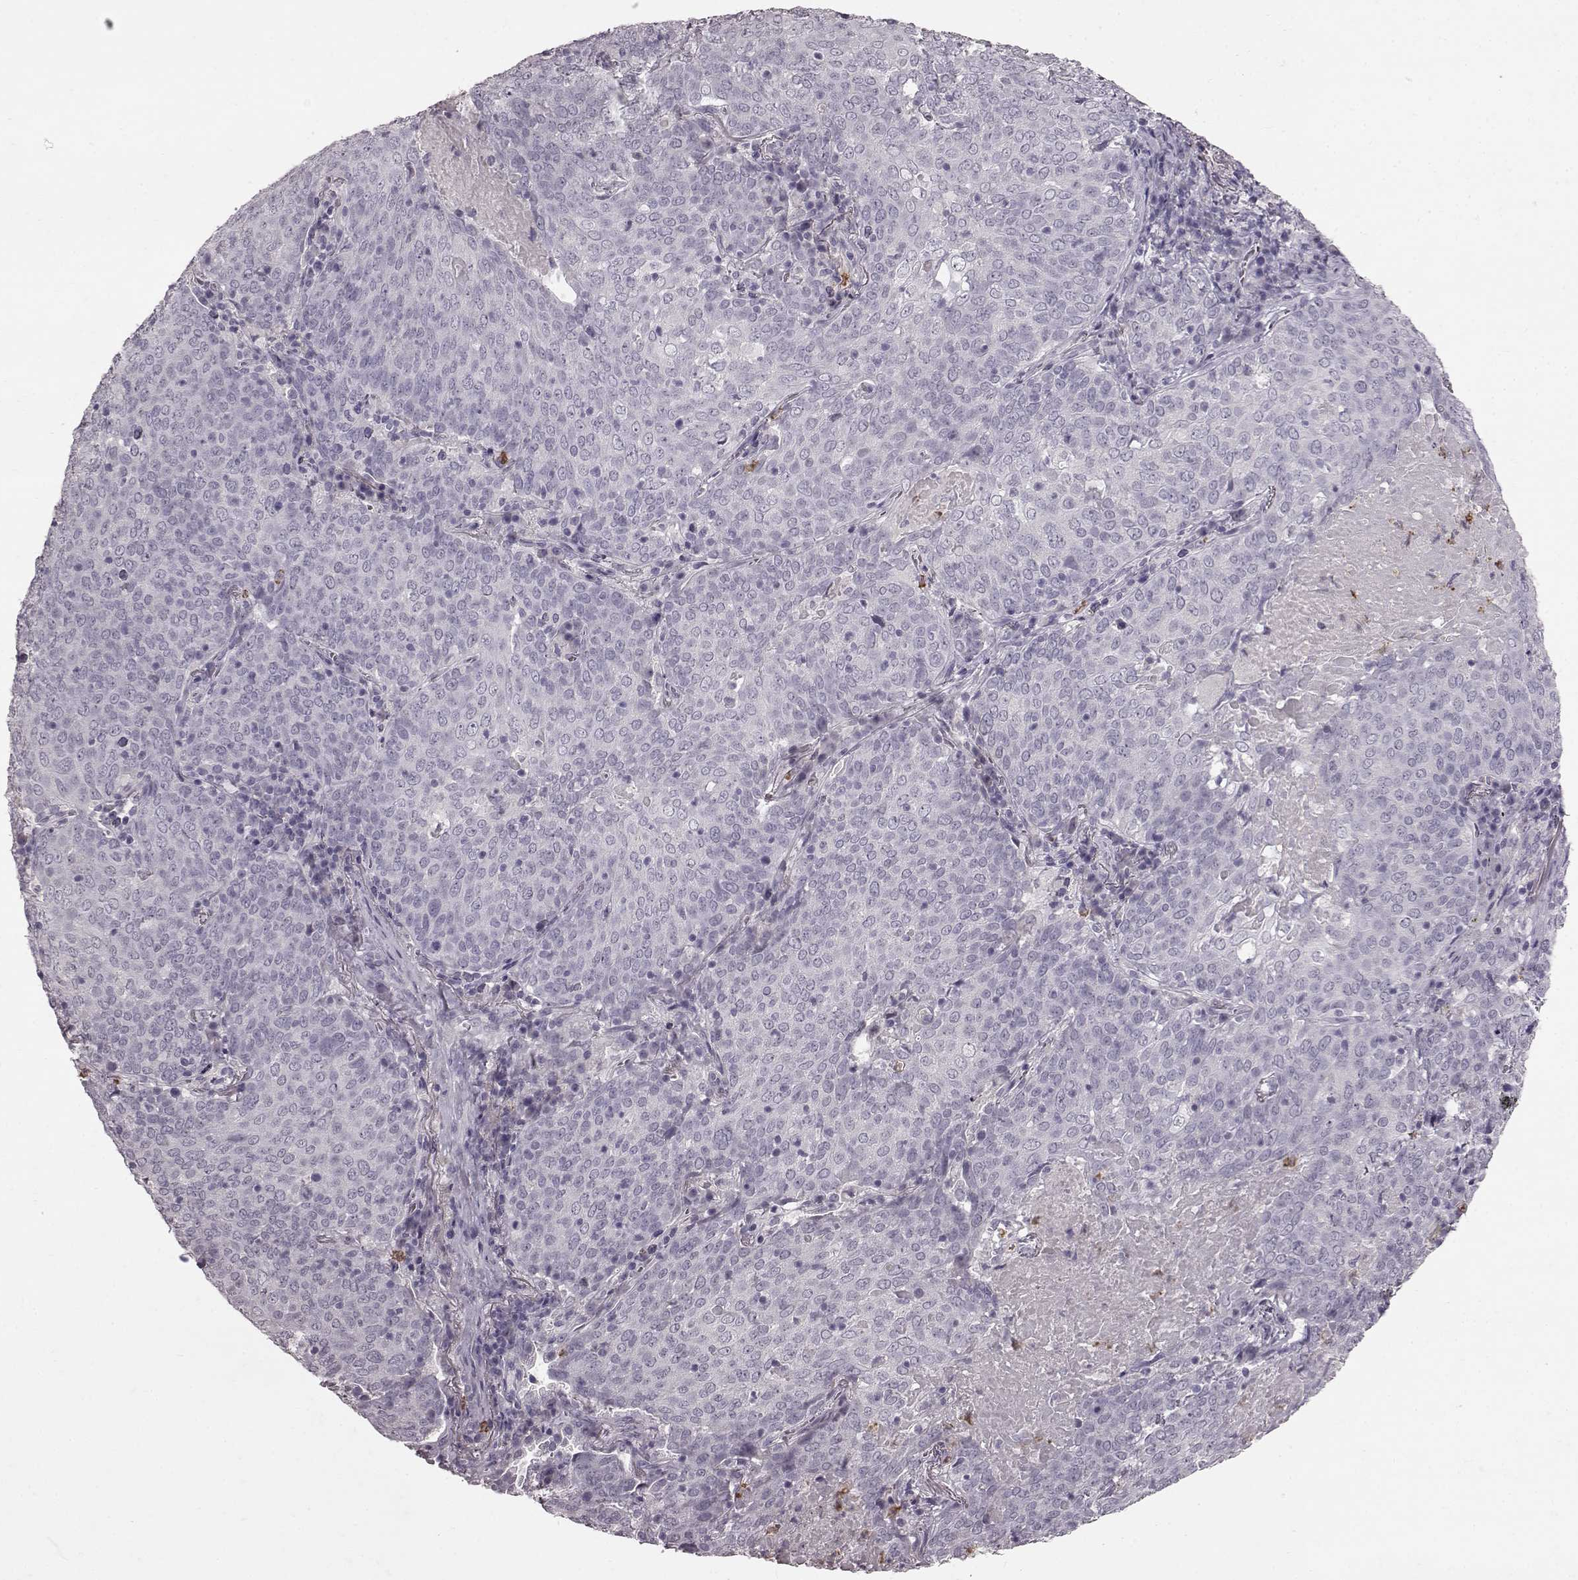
{"staining": {"intensity": "negative", "quantity": "none", "location": "none"}, "tissue": "lung cancer", "cell_type": "Tumor cells", "image_type": "cancer", "snomed": [{"axis": "morphology", "description": "Squamous cell carcinoma, NOS"}, {"axis": "topography", "description": "Lung"}], "caption": "This is an IHC histopathology image of human lung cancer (squamous cell carcinoma). There is no expression in tumor cells.", "gene": "FUT4", "patient": {"sex": "male", "age": 82}}